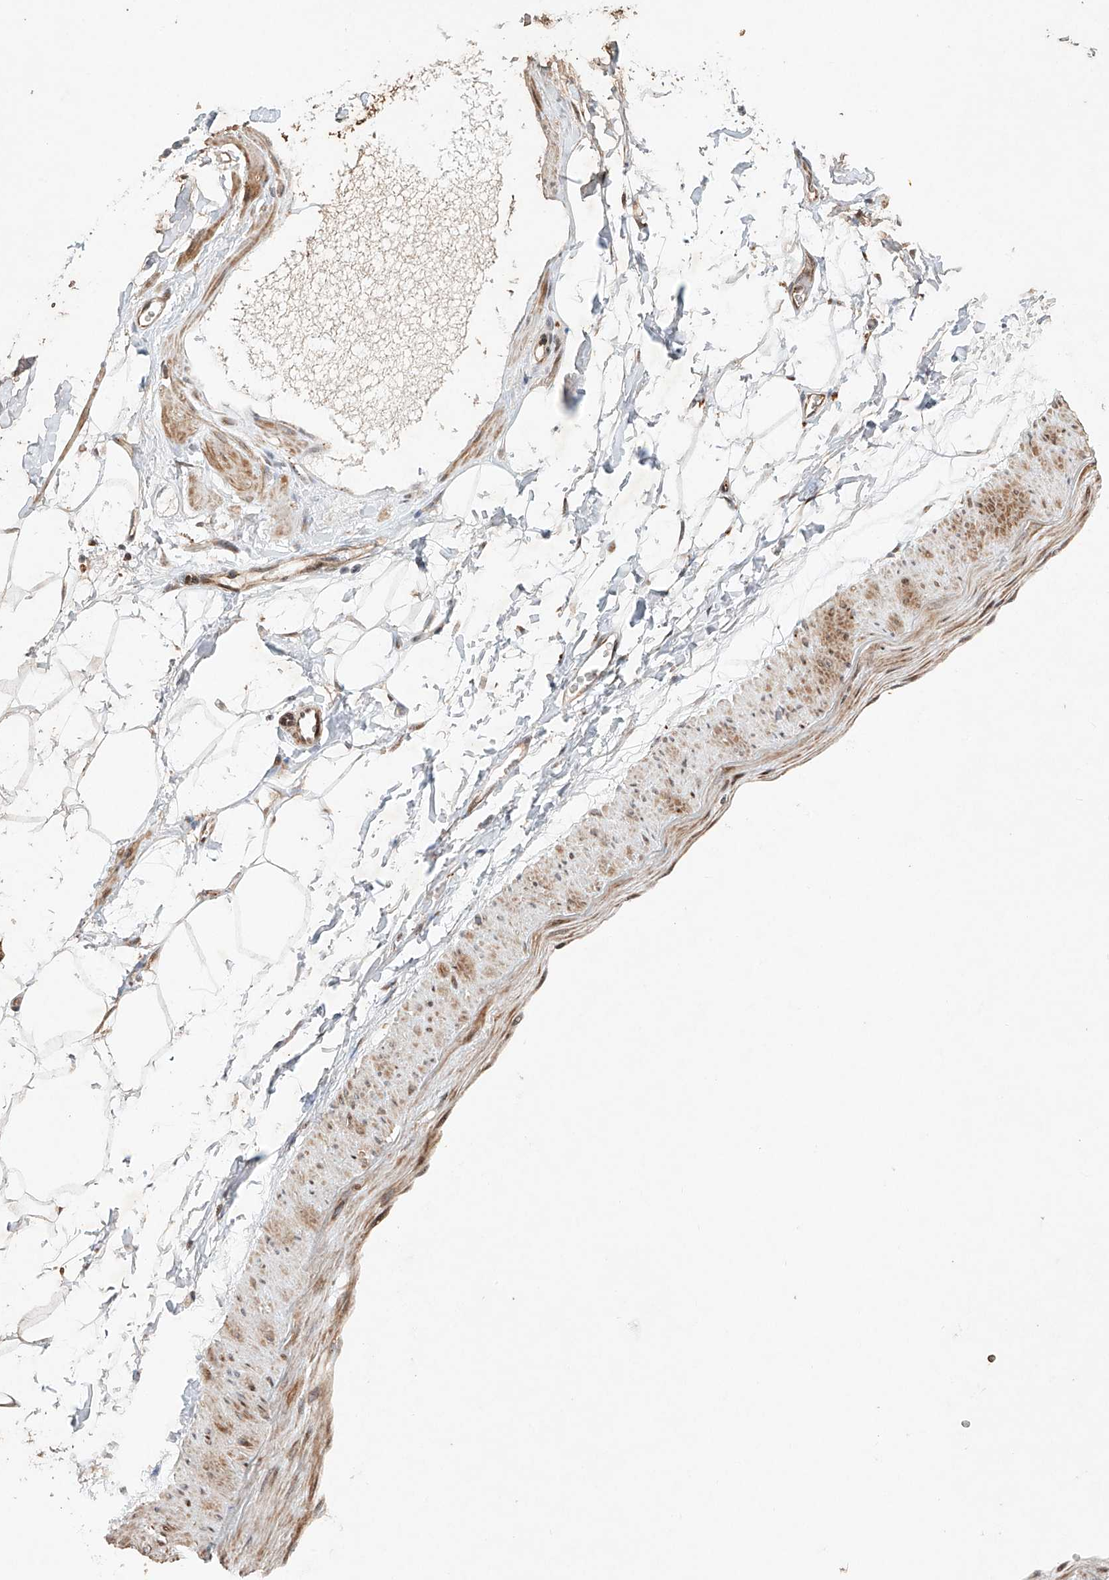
{"staining": {"intensity": "moderate", "quantity": ">75%", "location": "nuclear"}, "tissue": "adipose tissue", "cell_type": "Adipocytes", "image_type": "normal", "snomed": [{"axis": "morphology", "description": "Normal tissue, NOS"}, {"axis": "morphology", "description": "Adenocarcinoma, NOS"}, {"axis": "topography", "description": "Pancreas"}, {"axis": "topography", "description": "Peripheral nerve tissue"}], "caption": "Protein staining by IHC reveals moderate nuclear staining in approximately >75% of adipocytes in normal adipose tissue.", "gene": "AFG1L", "patient": {"sex": "male", "age": 59}}